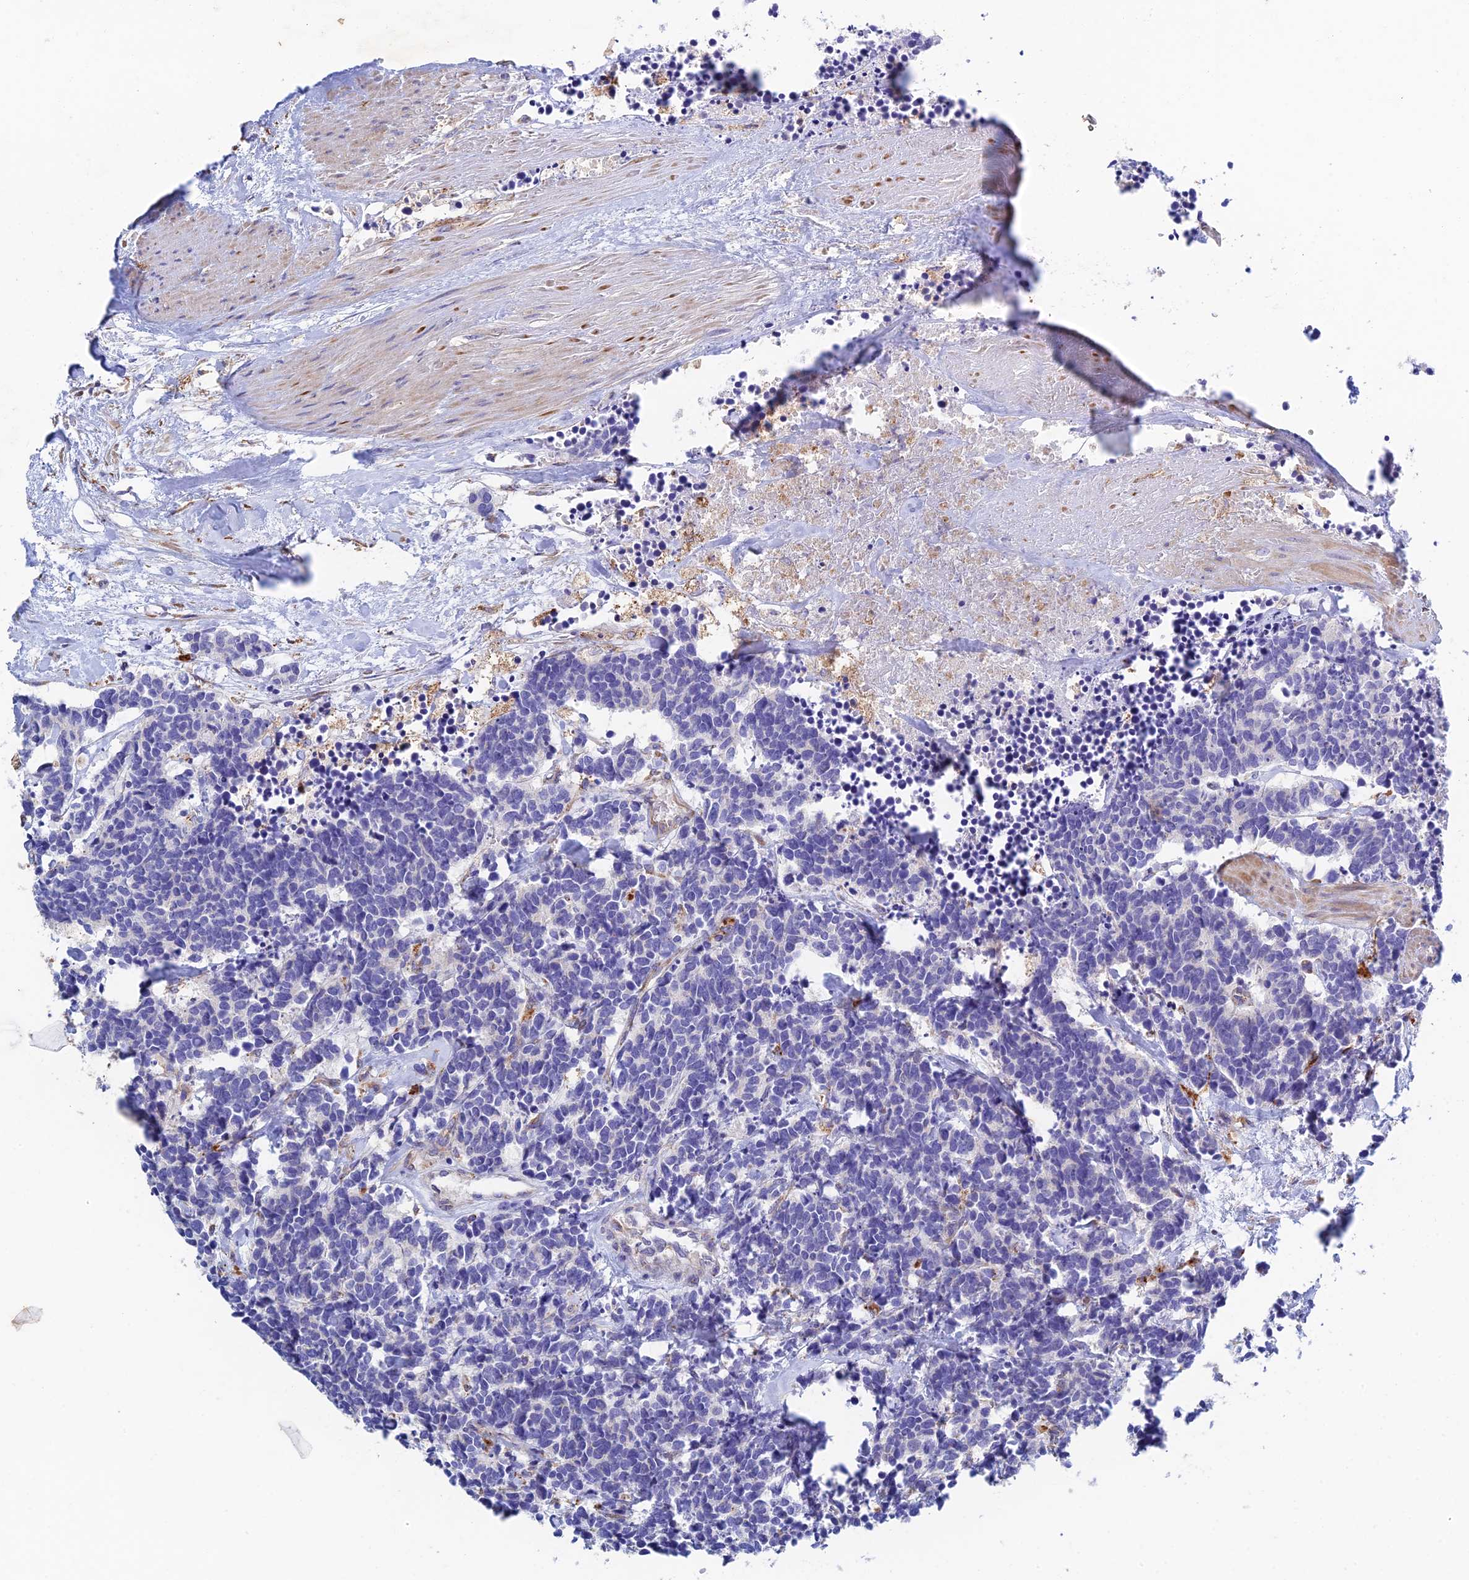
{"staining": {"intensity": "negative", "quantity": "none", "location": "none"}, "tissue": "carcinoid", "cell_type": "Tumor cells", "image_type": "cancer", "snomed": [{"axis": "morphology", "description": "Carcinoma, NOS"}, {"axis": "morphology", "description": "Carcinoid, malignant, NOS"}, {"axis": "topography", "description": "Urinary bladder"}], "caption": "IHC photomicrograph of neoplastic tissue: human carcinoma stained with DAB (3,3'-diaminobenzidine) shows no significant protein expression in tumor cells. The staining is performed using DAB brown chromogen with nuclei counter-stained in using hematoxylin.", "gene": "RPGRIP1L", "patient": {"sex": "male", "age": 57}}